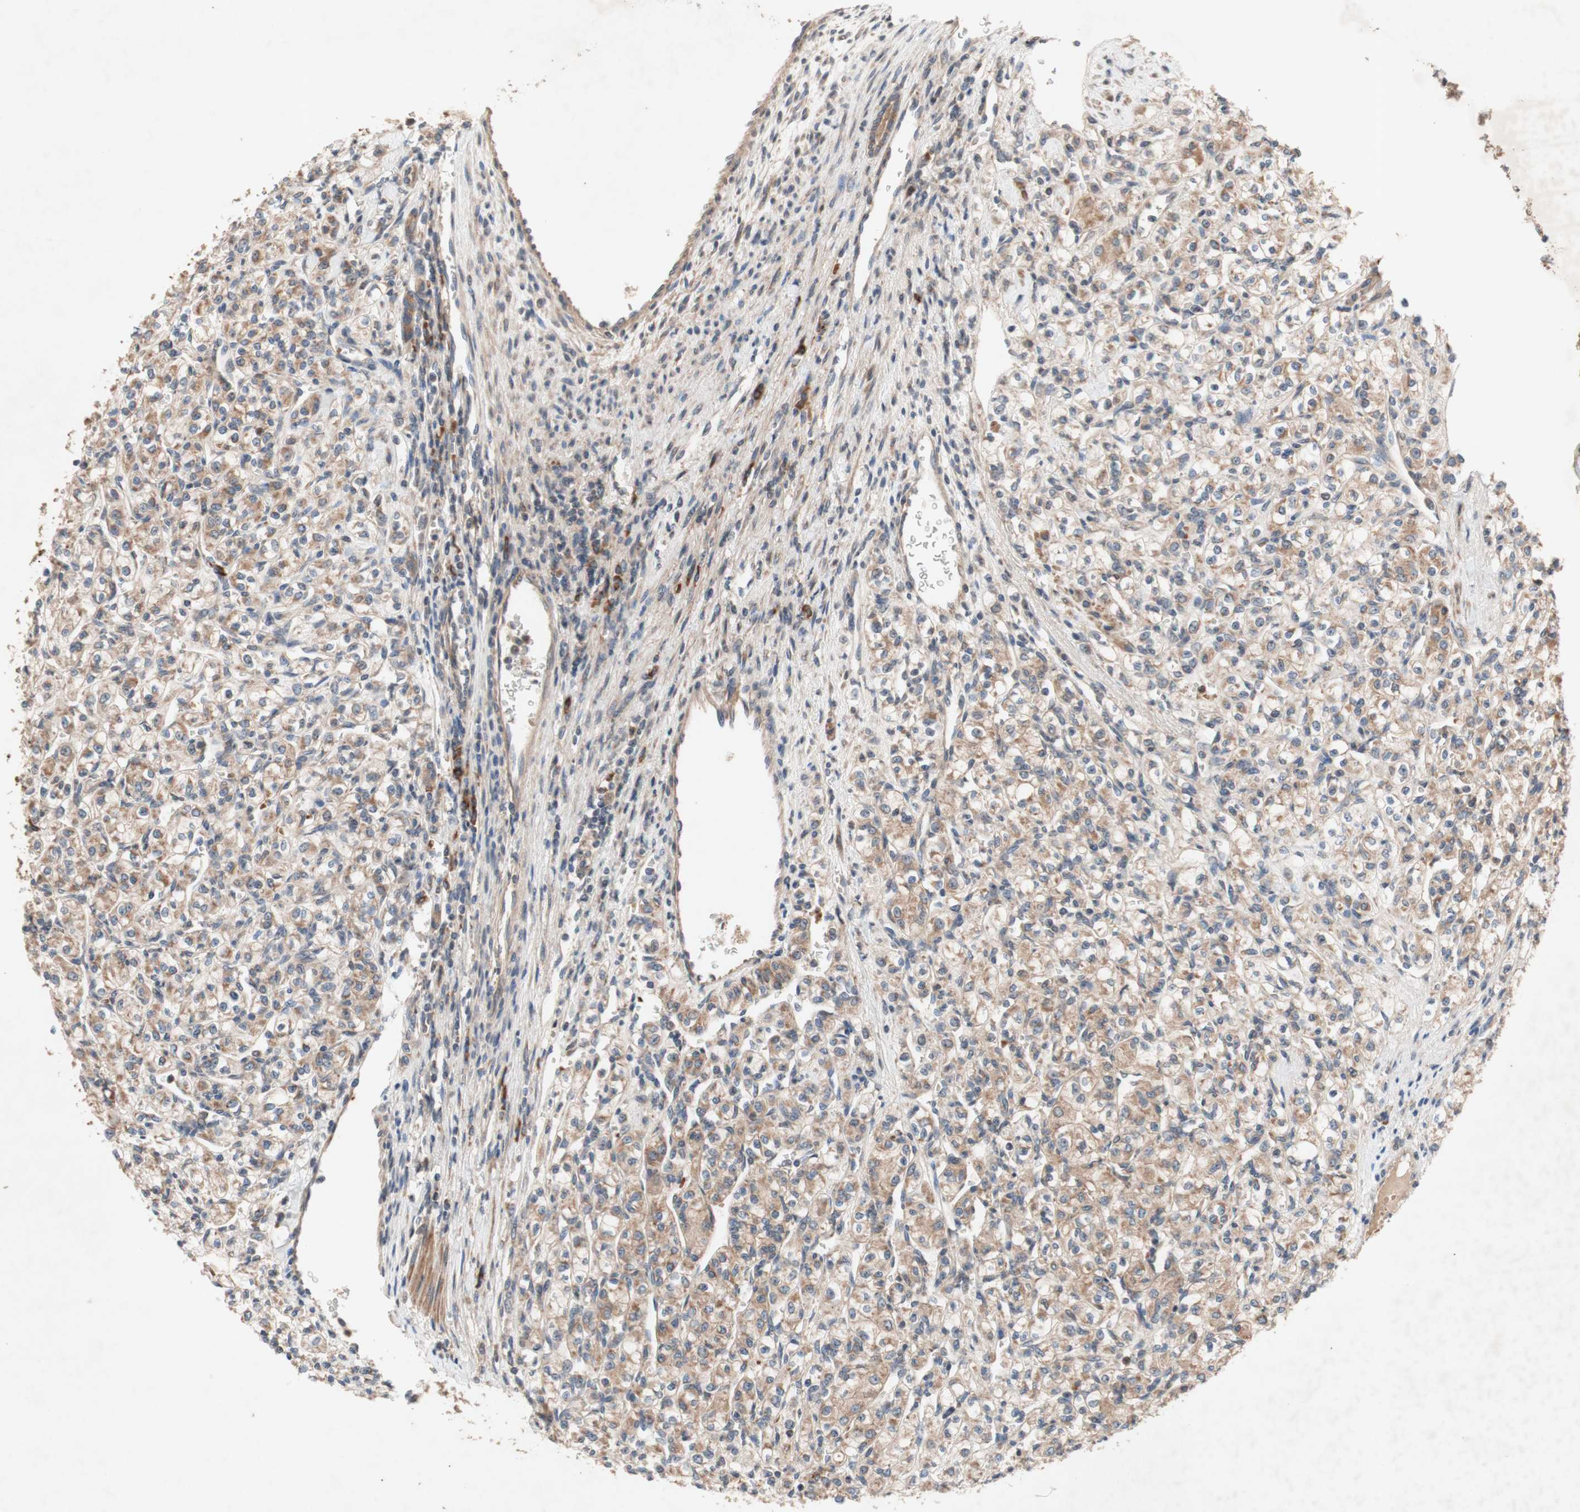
{"staining": {"intensity": "moderate", "quantity": ">75%", "location": "cytoplasmic/membranous"}, "tissue": "renal cancer", "cell_type": "Tumor cells", "image_type": "cancer", "snomed": [{"axis": "morphology", "description": "Adenocarcinoma, NOS"}, {"axis": "topography", "description": "Kidney"}], "caption": "A brown stain shows moderate cytoplasmic/membranous staining of a protein in adenocarcinoma (renal) tumor cells. The protein is stained brown, and the nuclei are stained in blue (DAB (3,3'-diaminobenzidine) IHC with brightfield microscopy, high magnification).", "gene": "DDOST", "patient": {"sex": "male", "age": 77}}